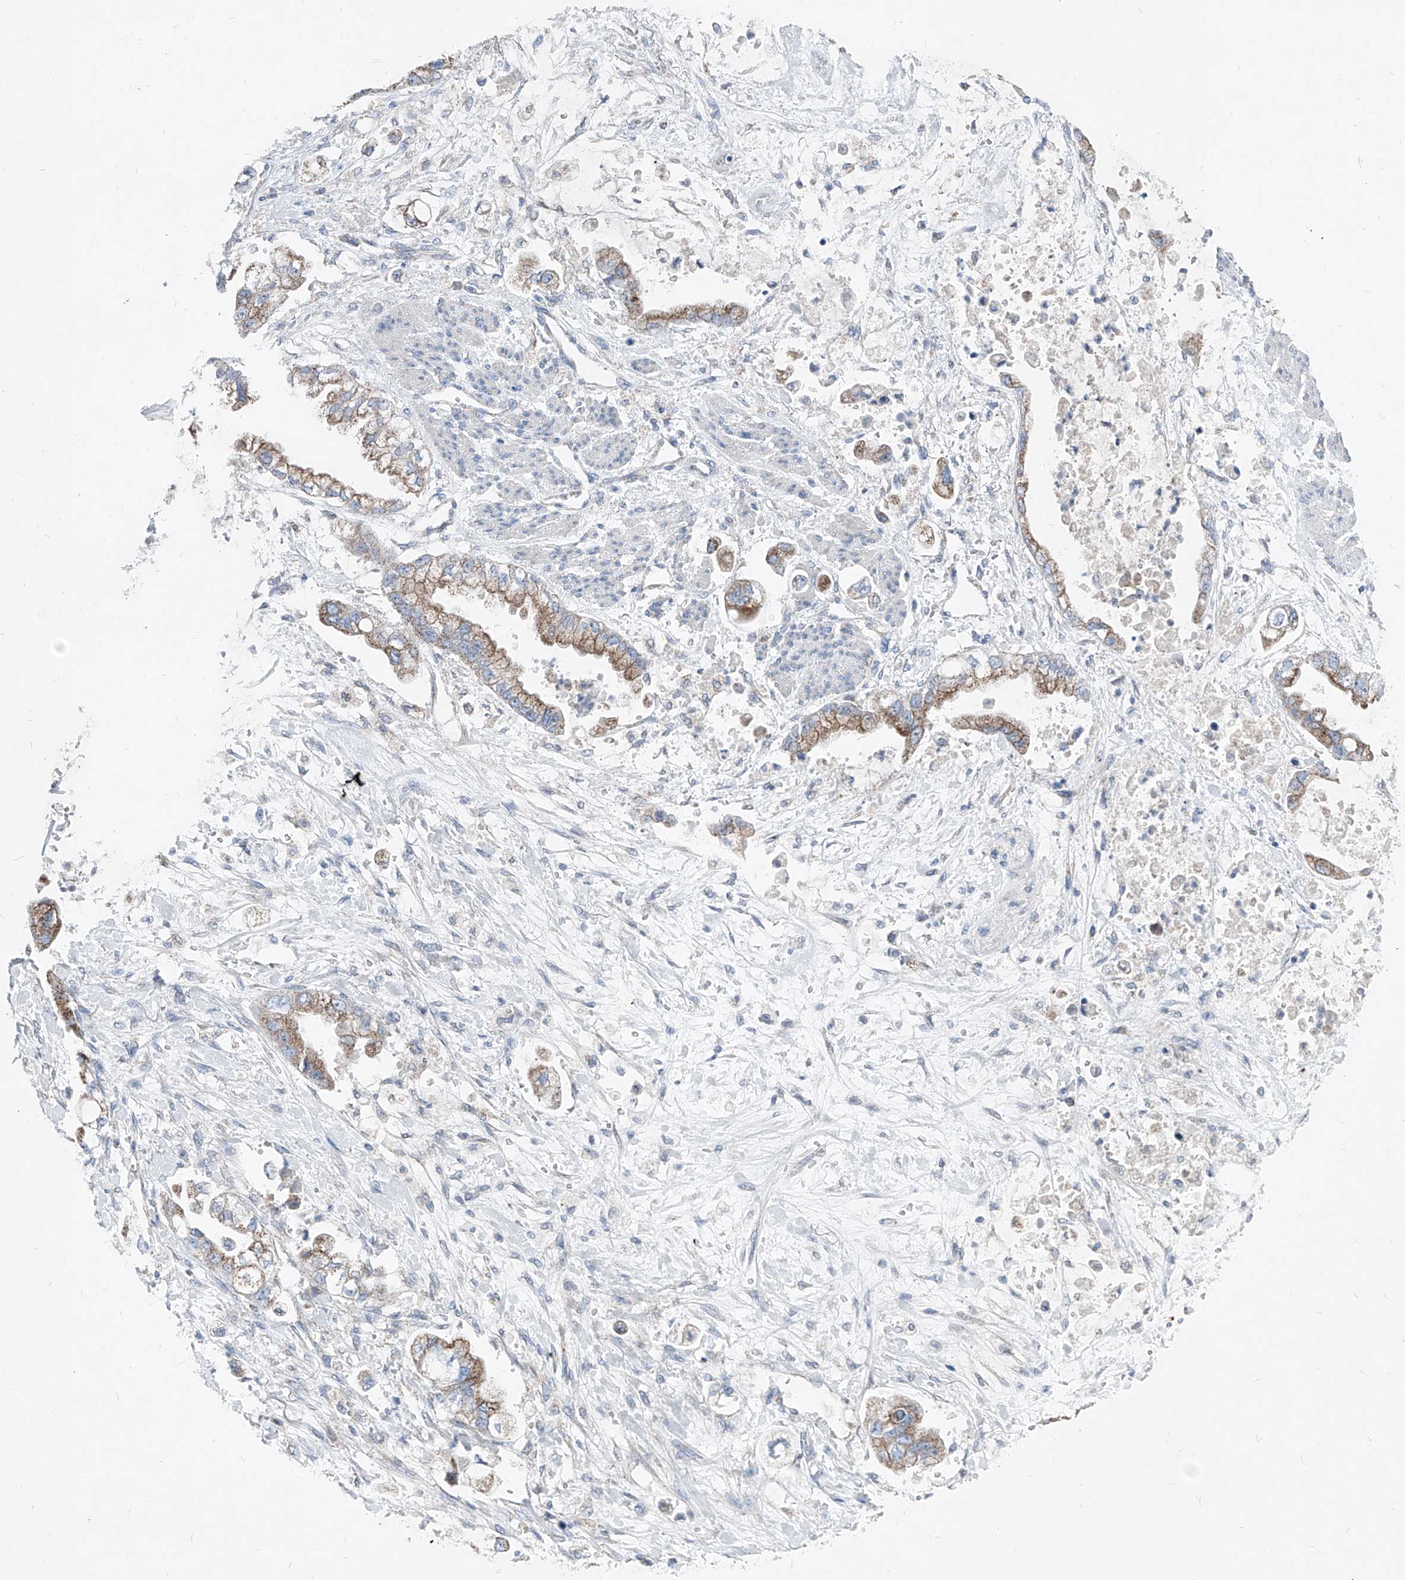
{"staining": {"intensity": "moderate", "quantity": ">75%", "location": "cytoplasmic/membranous"}, "tissue": "stomach cancer", "cell_type": "Tumor cells", "image_type": "cancer", "snomed": [{"axis": "morphology", "description": "Adenocarcinoma, NOS"}, {"axis": "topography", "description": "Stomach"}], "caption": "A high-resolution photomicrograph shows immunohistochemistry staining of stomach cancer (adenocarcinoma), which shows moderate cytoplasmic/membranous positivity in approximately >75% of tumor cells.", "gene": "AGPS", "patient": {"sex": "male", "age": 62}}